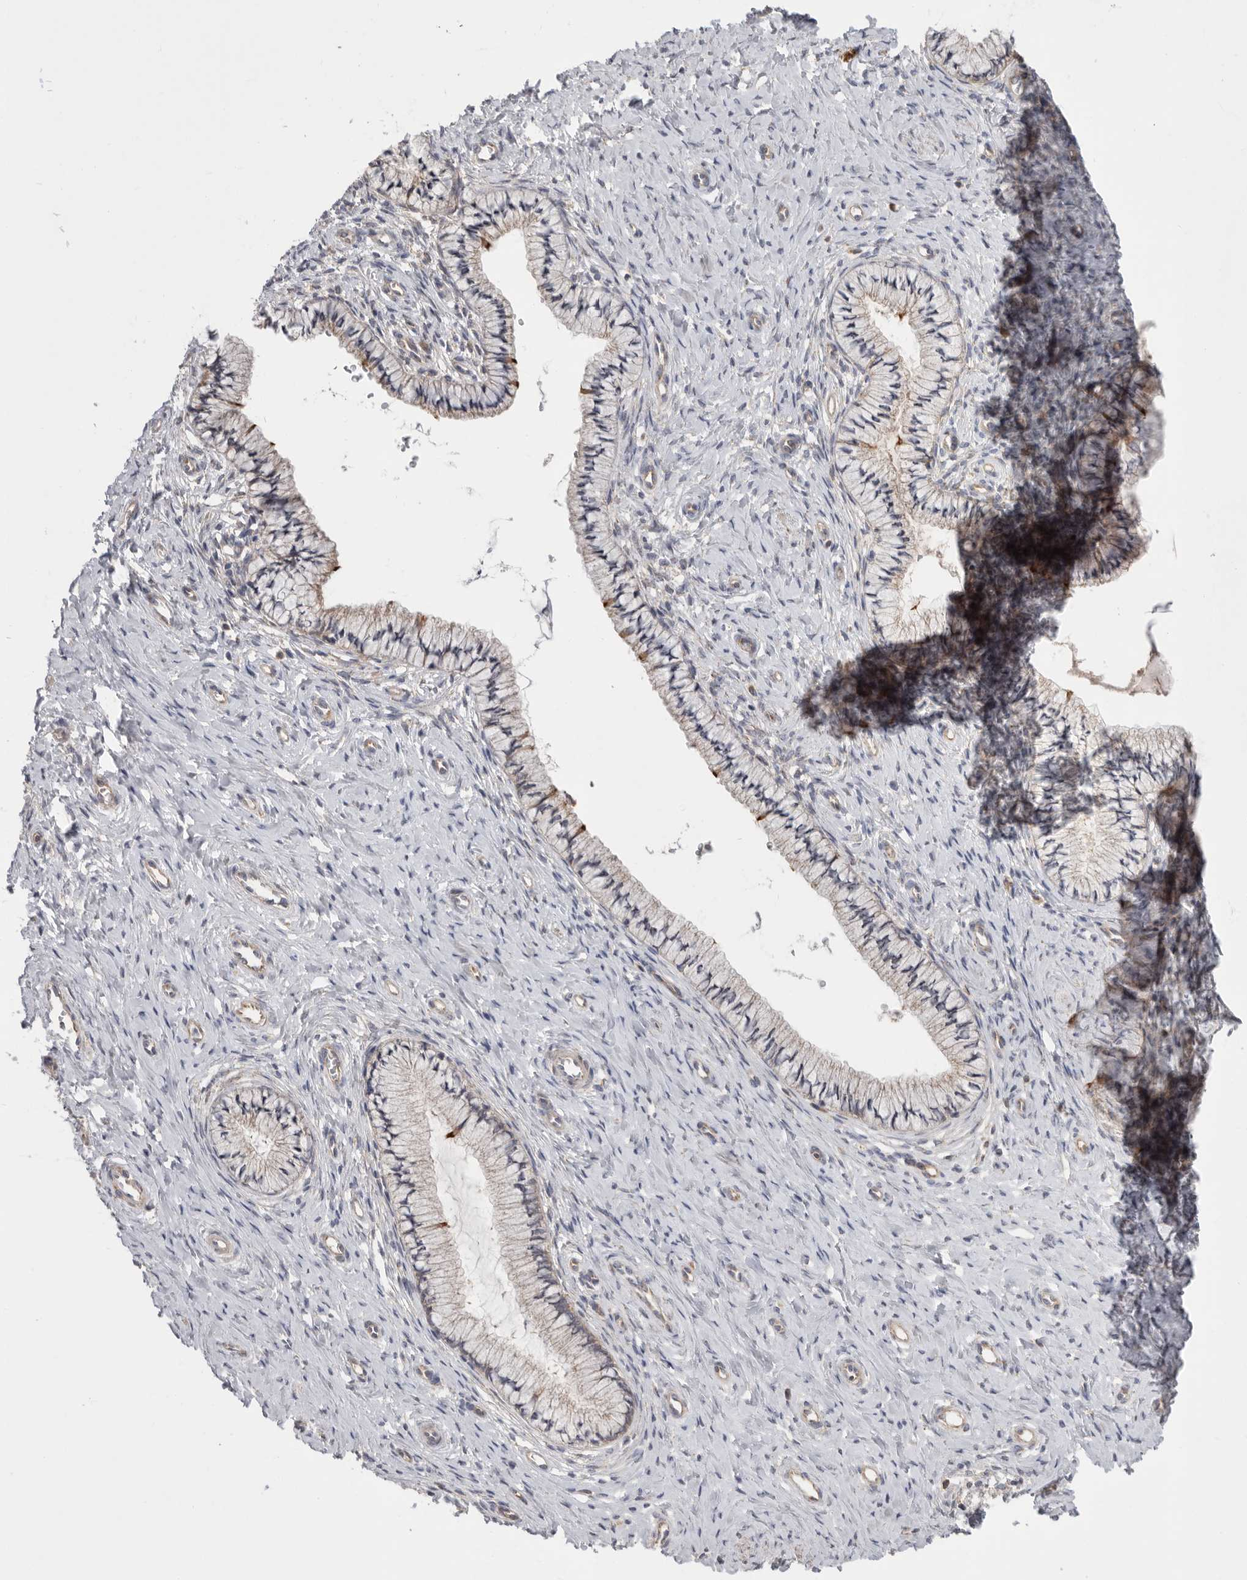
{"staining": {"intensity": "weak", "quantity": "<25%", "location": "cytoplasmic/membranous"}, "tissue": "cervix", "cell_type": "Glandular cells", "image_type": "normal", "snomed": [{"axis": "morphology", "description": "Normal tissue, NOS"}, {"axis": "topography", "description": "Cervix"}], "caption": "Immunohistochemistry histopathology image of unremarkable cervix stained for a protein (brown), which demonstrates no expression in glandular cells.", "gene": "MTFR1L", "patient": {"sex": "female", "age": 36}}